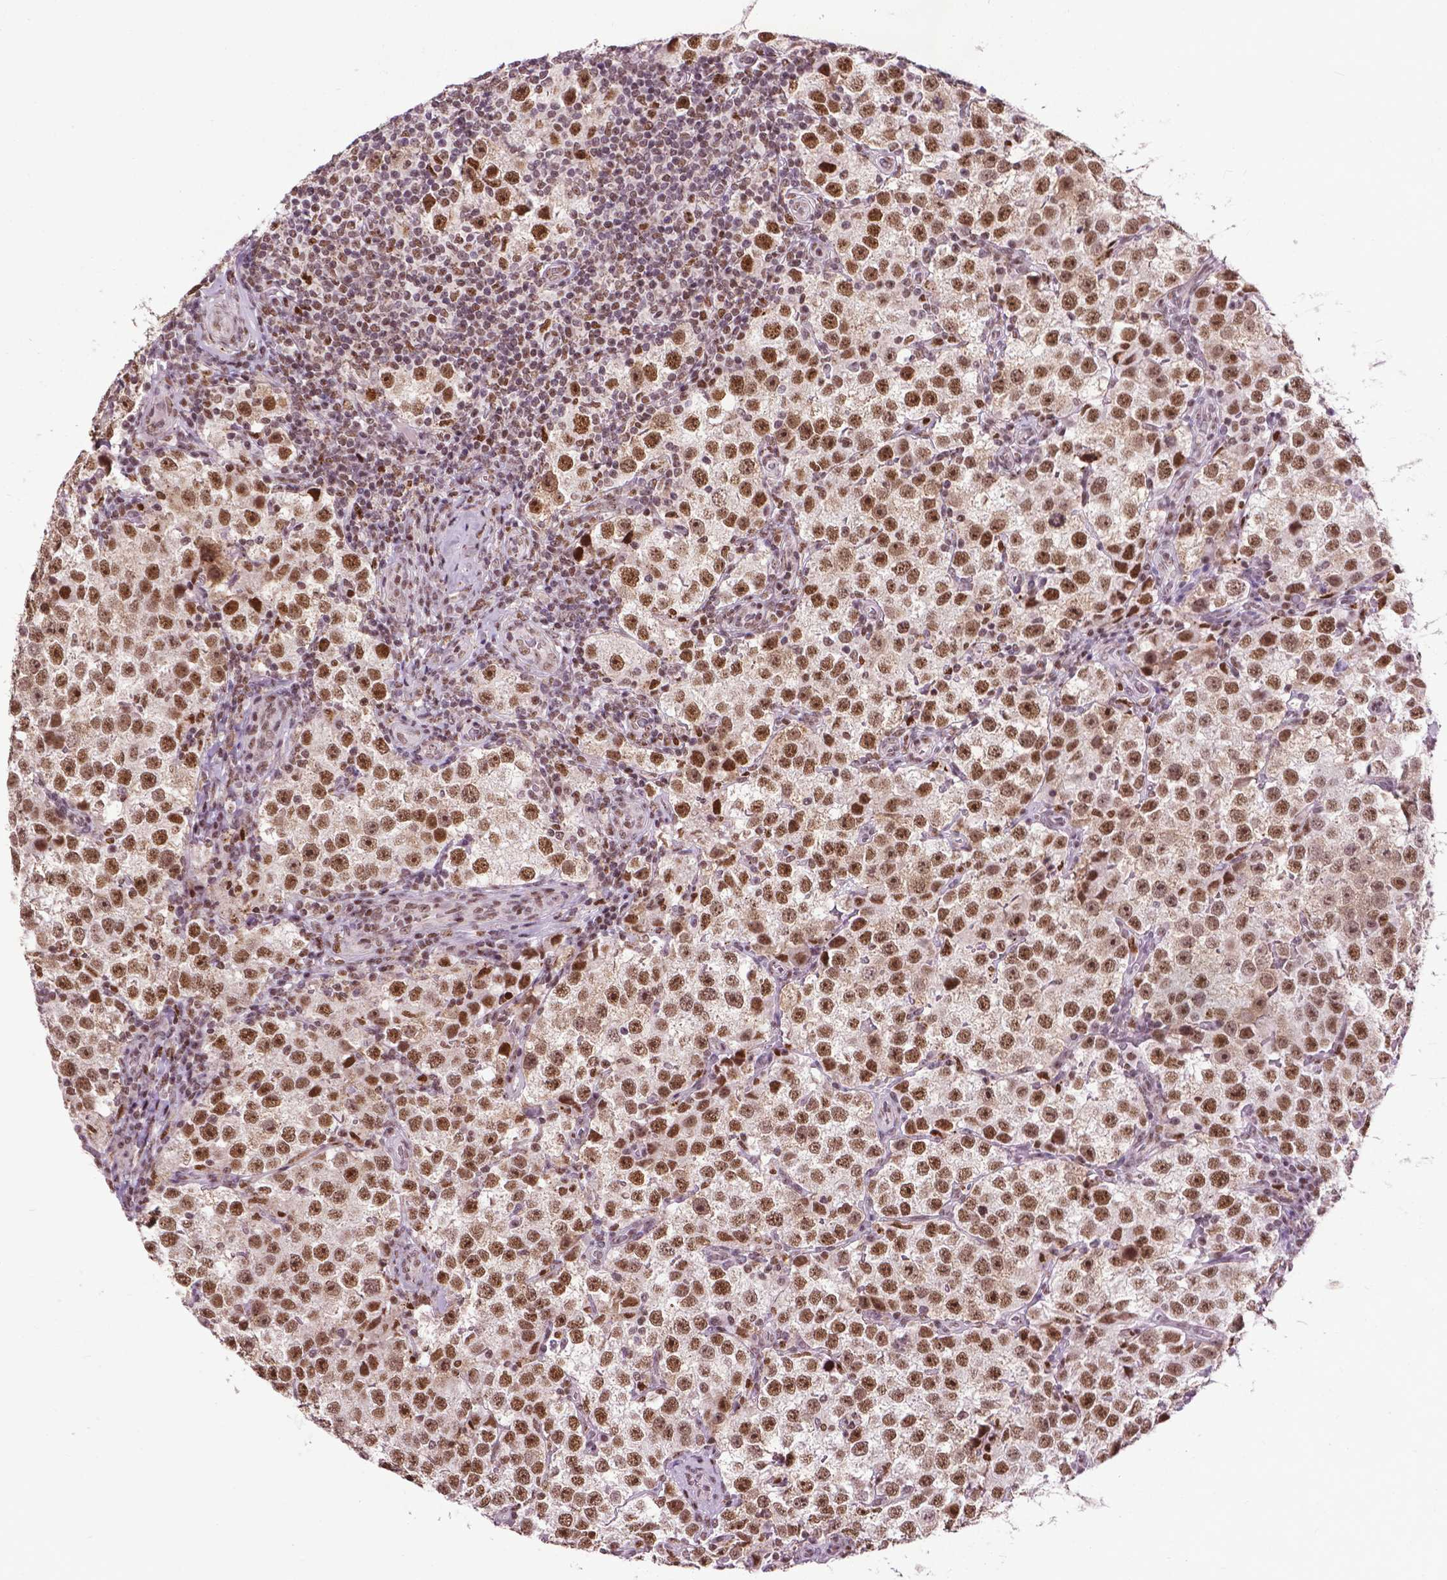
{"staining": {"intensity": "strong", "quantity": ">75%", "location": "nuclear"}, "tissue": "testis cancer", "cell_type": "Tumor cells", "image_type": "cancer", "snomed": [{"axis": "morphology", "description": "Seminoma, NOS"}, {"axis": "topography", "description": "Testis"}], "caption": "A high amount of strong nuclear expression is seen in approximately >75% of tumor cells in testis seminoma tissue.", "gene": "EAF1", "patient": {"sex": "male", "age": 37}}